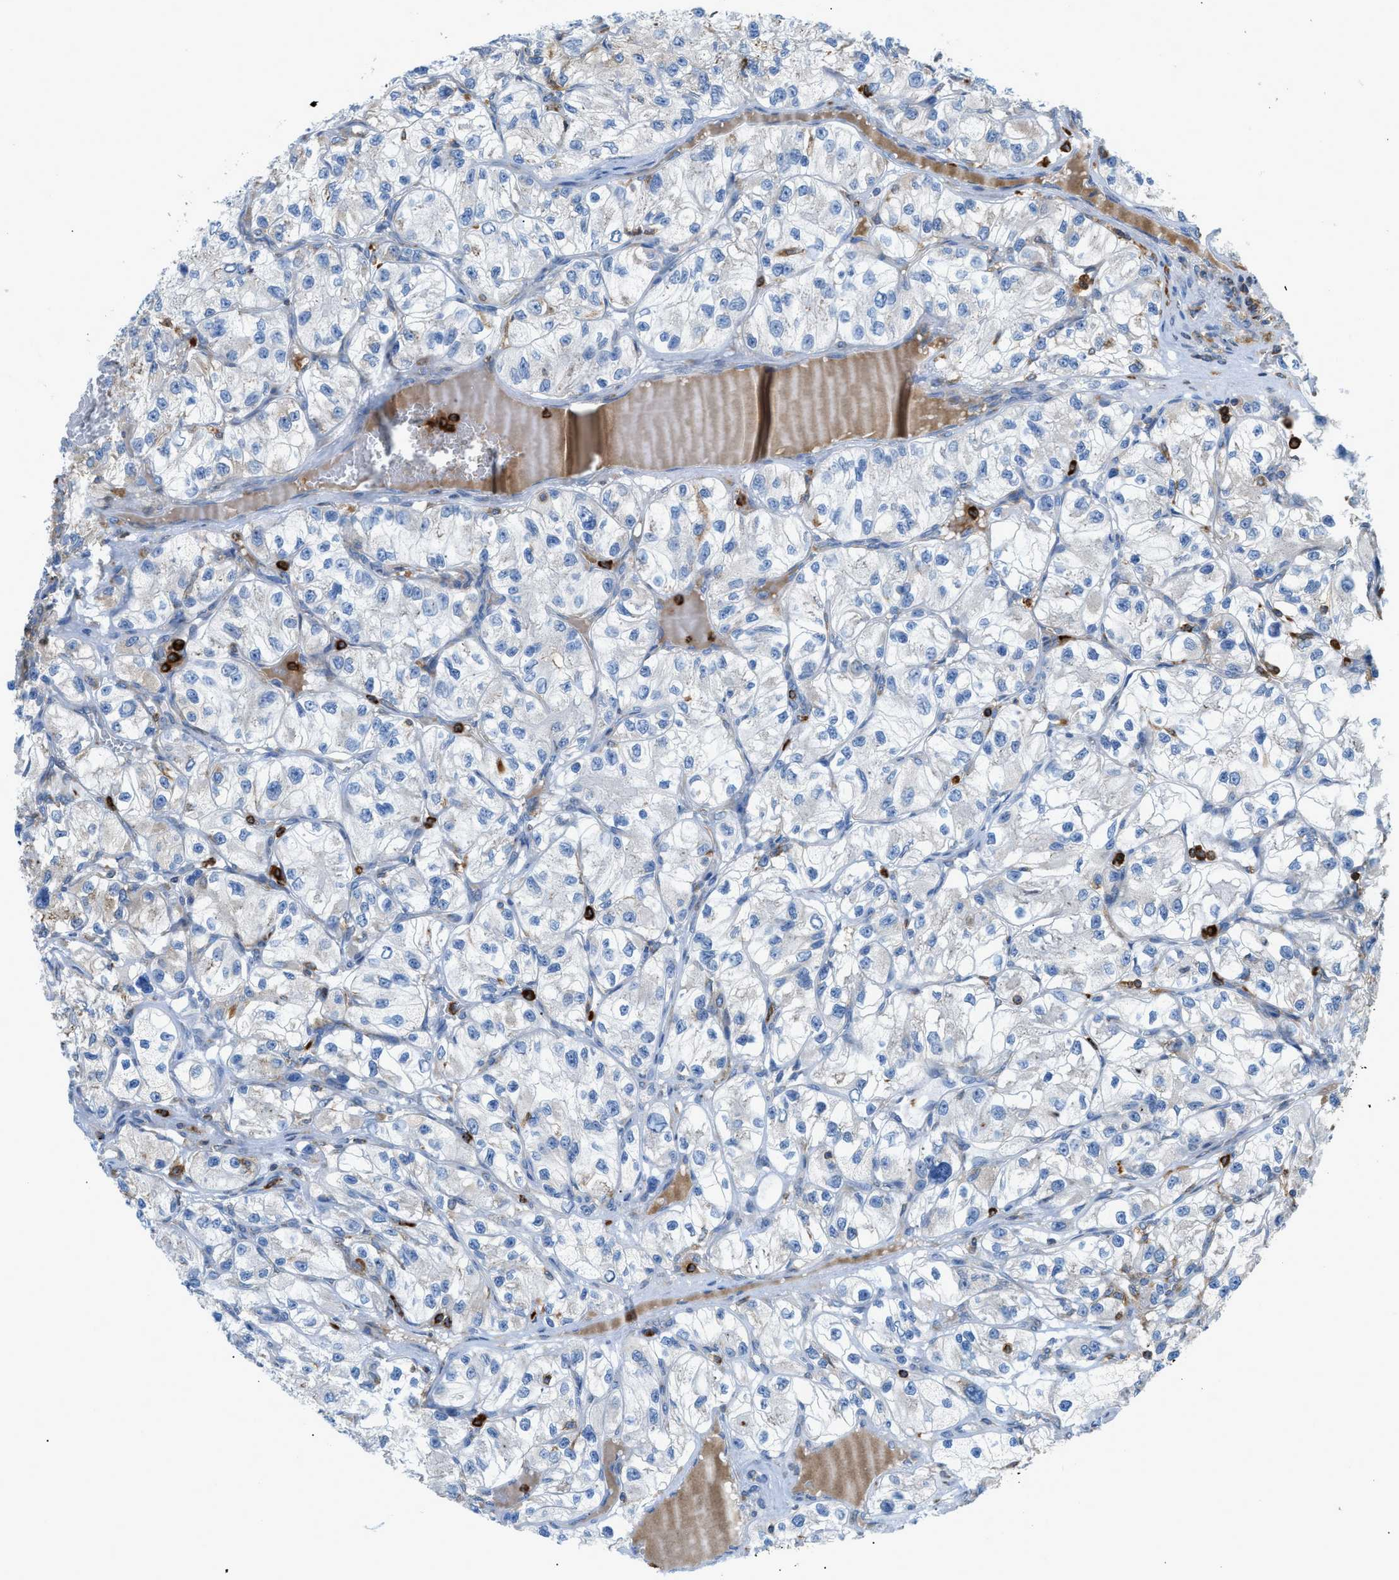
{"staining": {"intensity": "moderate", "quantity": "25%-75%", "location": "cytoplasmic/membranous"}, "tissue": "renal cancer", "cell_type": "Tumor cells", "image_type": "cancer", "snomed": [{"axis": "morphology", "description": "Adenocarcinoma, NOS"}, {"axis": "topography", "description": "Kidney"}], "caption": "Approximately 25%-75% of tumor cells in human adenocarcinoma (renal) demonstrate moderate cytoplasmic/membranous protein expression as visualized by brown immunohistochemical staining.", "gene": "GPAT4", "patient": {"sex": "female", "age": 57}}